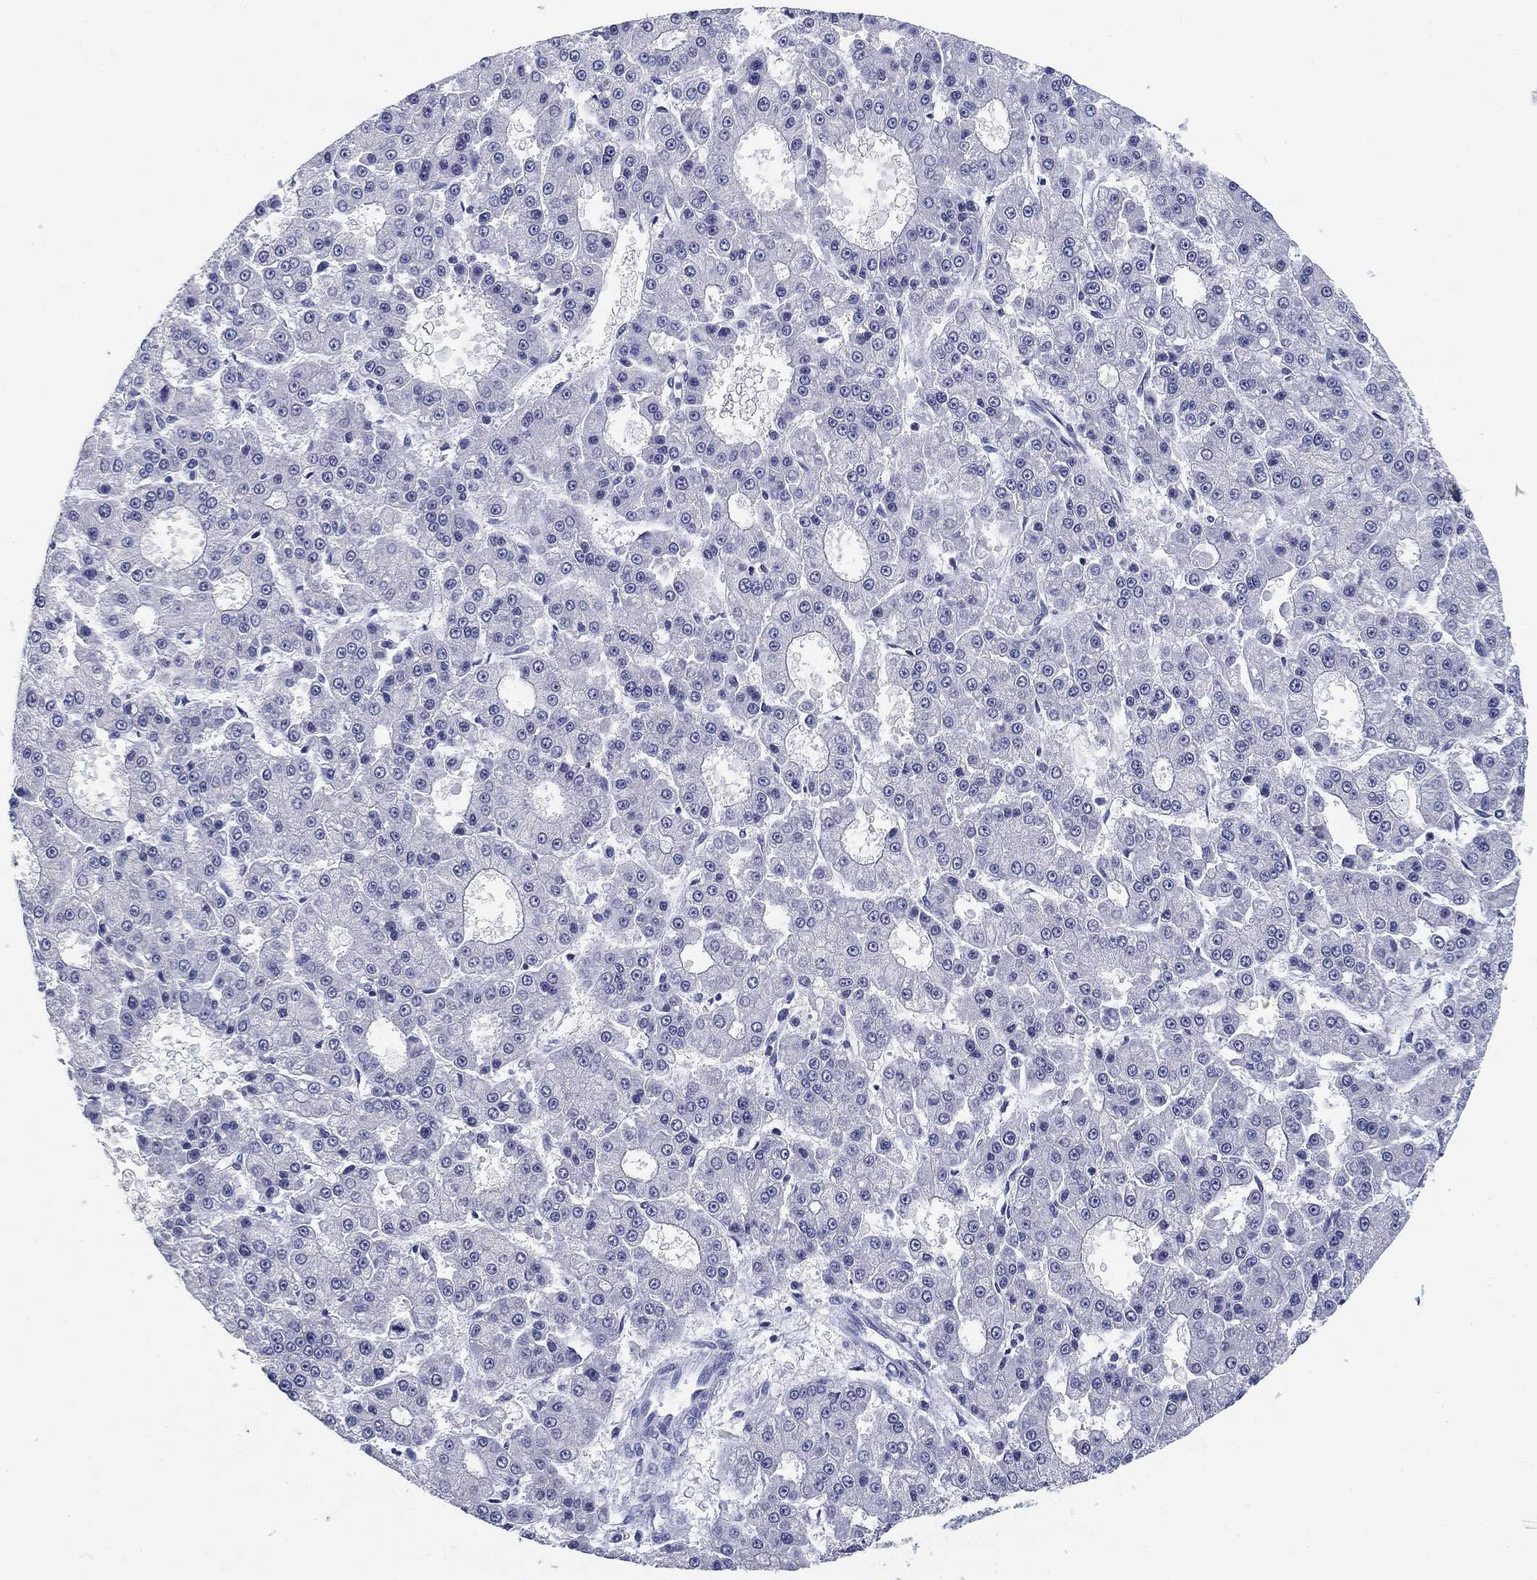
{"staining": {"intensity": "negative", "quantity": "none", "location": "none"}, "tissue": "liver cancer", "cell_type": "Tumor cells", "image_type": "cancer", "snomed": [{"axis": "morphology", "description": "Carcinoma, Hepatocellular, NOS"}, {"axis": "topography", "description": "Liver"}], "caption": "The image exhibits no significant staining in tumor cells of hepatocellular carcinoma (liver).", "gene": "CLUL1", "patient": {"sex": "male", "age": 70}}